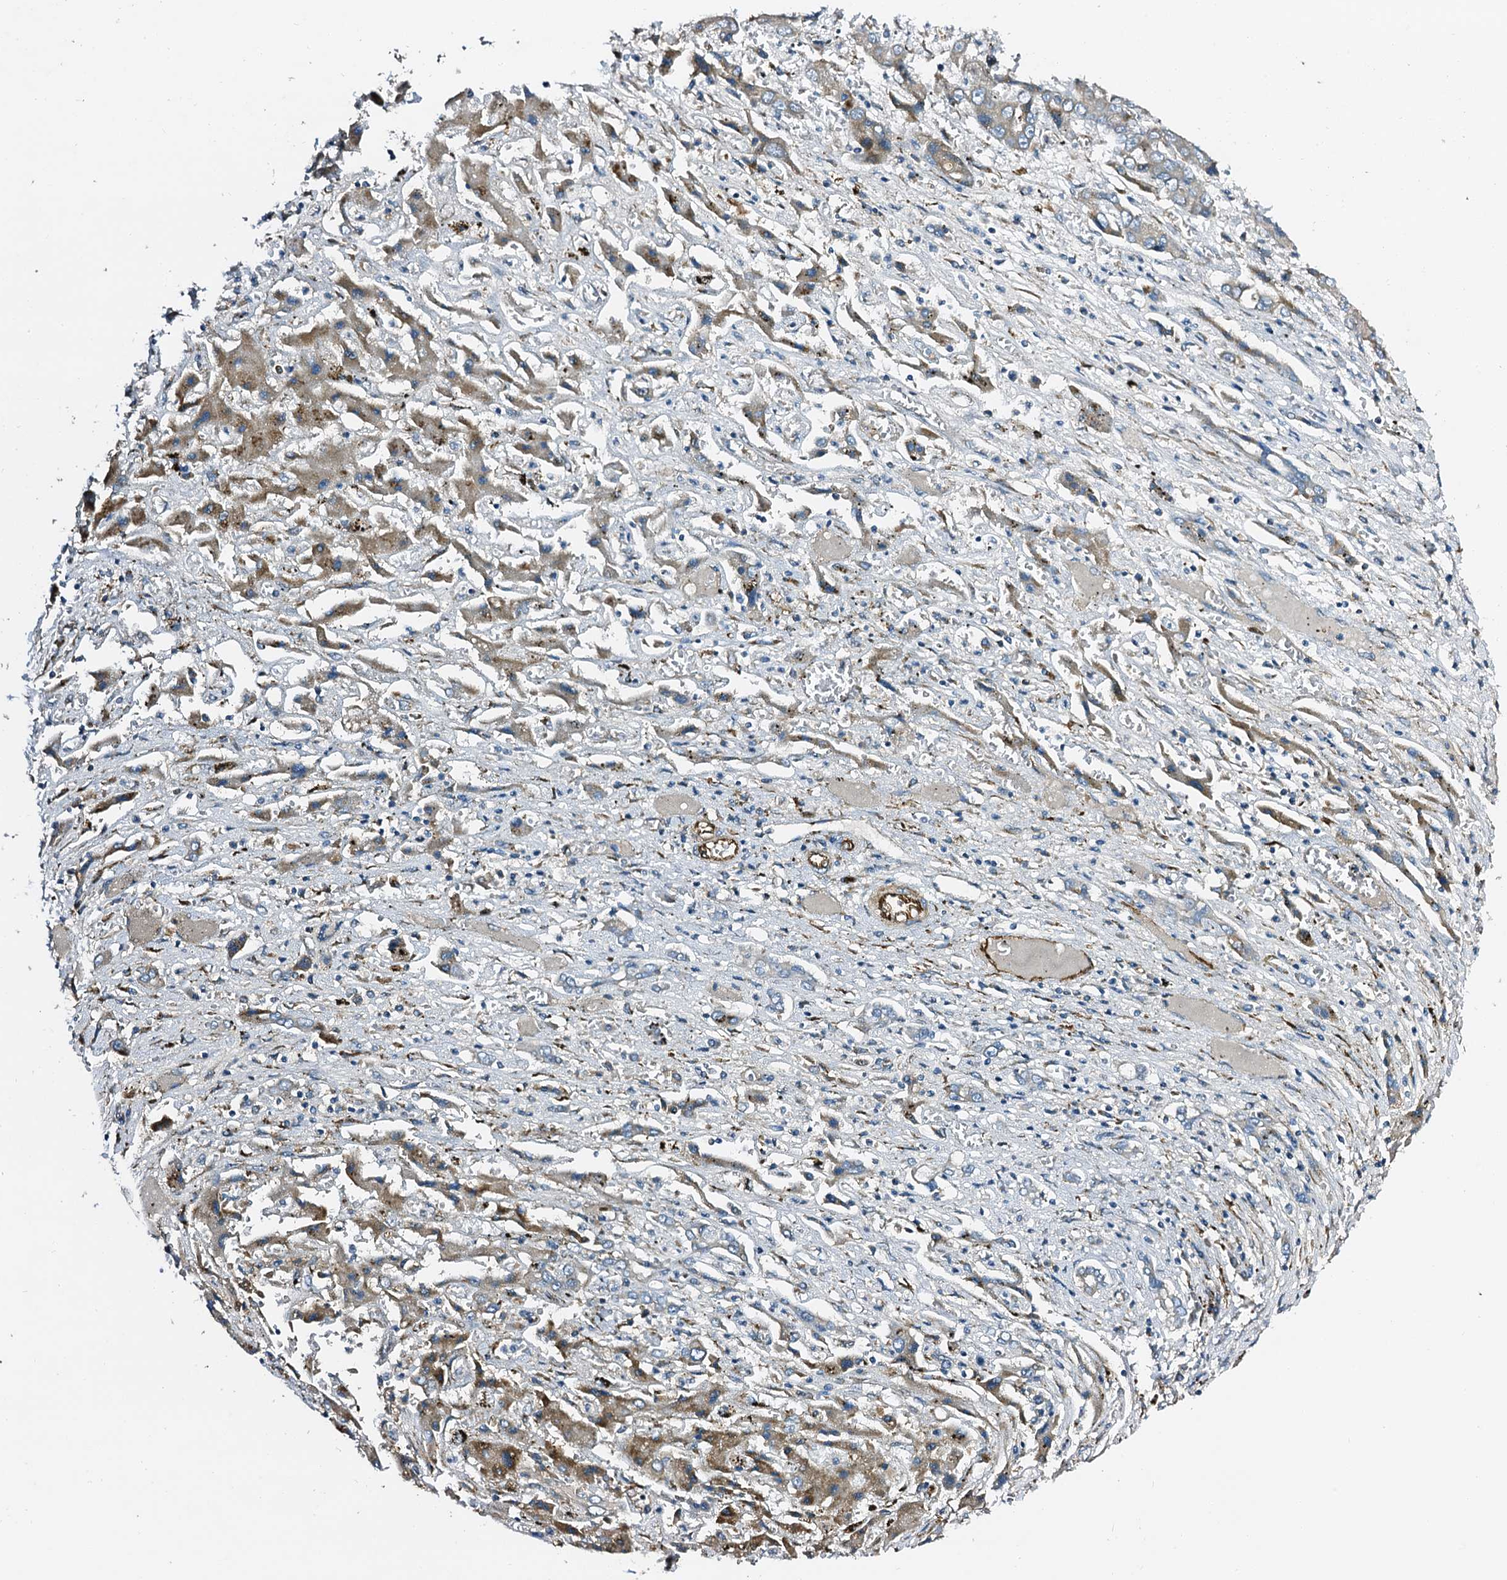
{"staining": {"intensity": "weak", "quantity": "25%-75%", "location": "cytoplasmic/membranous"}, "tissue": "liver cancer", "cell_type": "Tumor cells", "image_type": "cancer", "snomed": [{"axis": "morphology", "description": "Cholangiocarcinoma"}, {"axis": "topography", "description": "Liver"}], "caption": "Immunohistochemical staining of human liver cholangiocarcinoma demonstrates low levels of weak cytoplasmic/membranous protein staining in approximately 25%-75% of tumor cells.", "gene": "DBX1", "patient": {"sex": "male", "age": 67}}